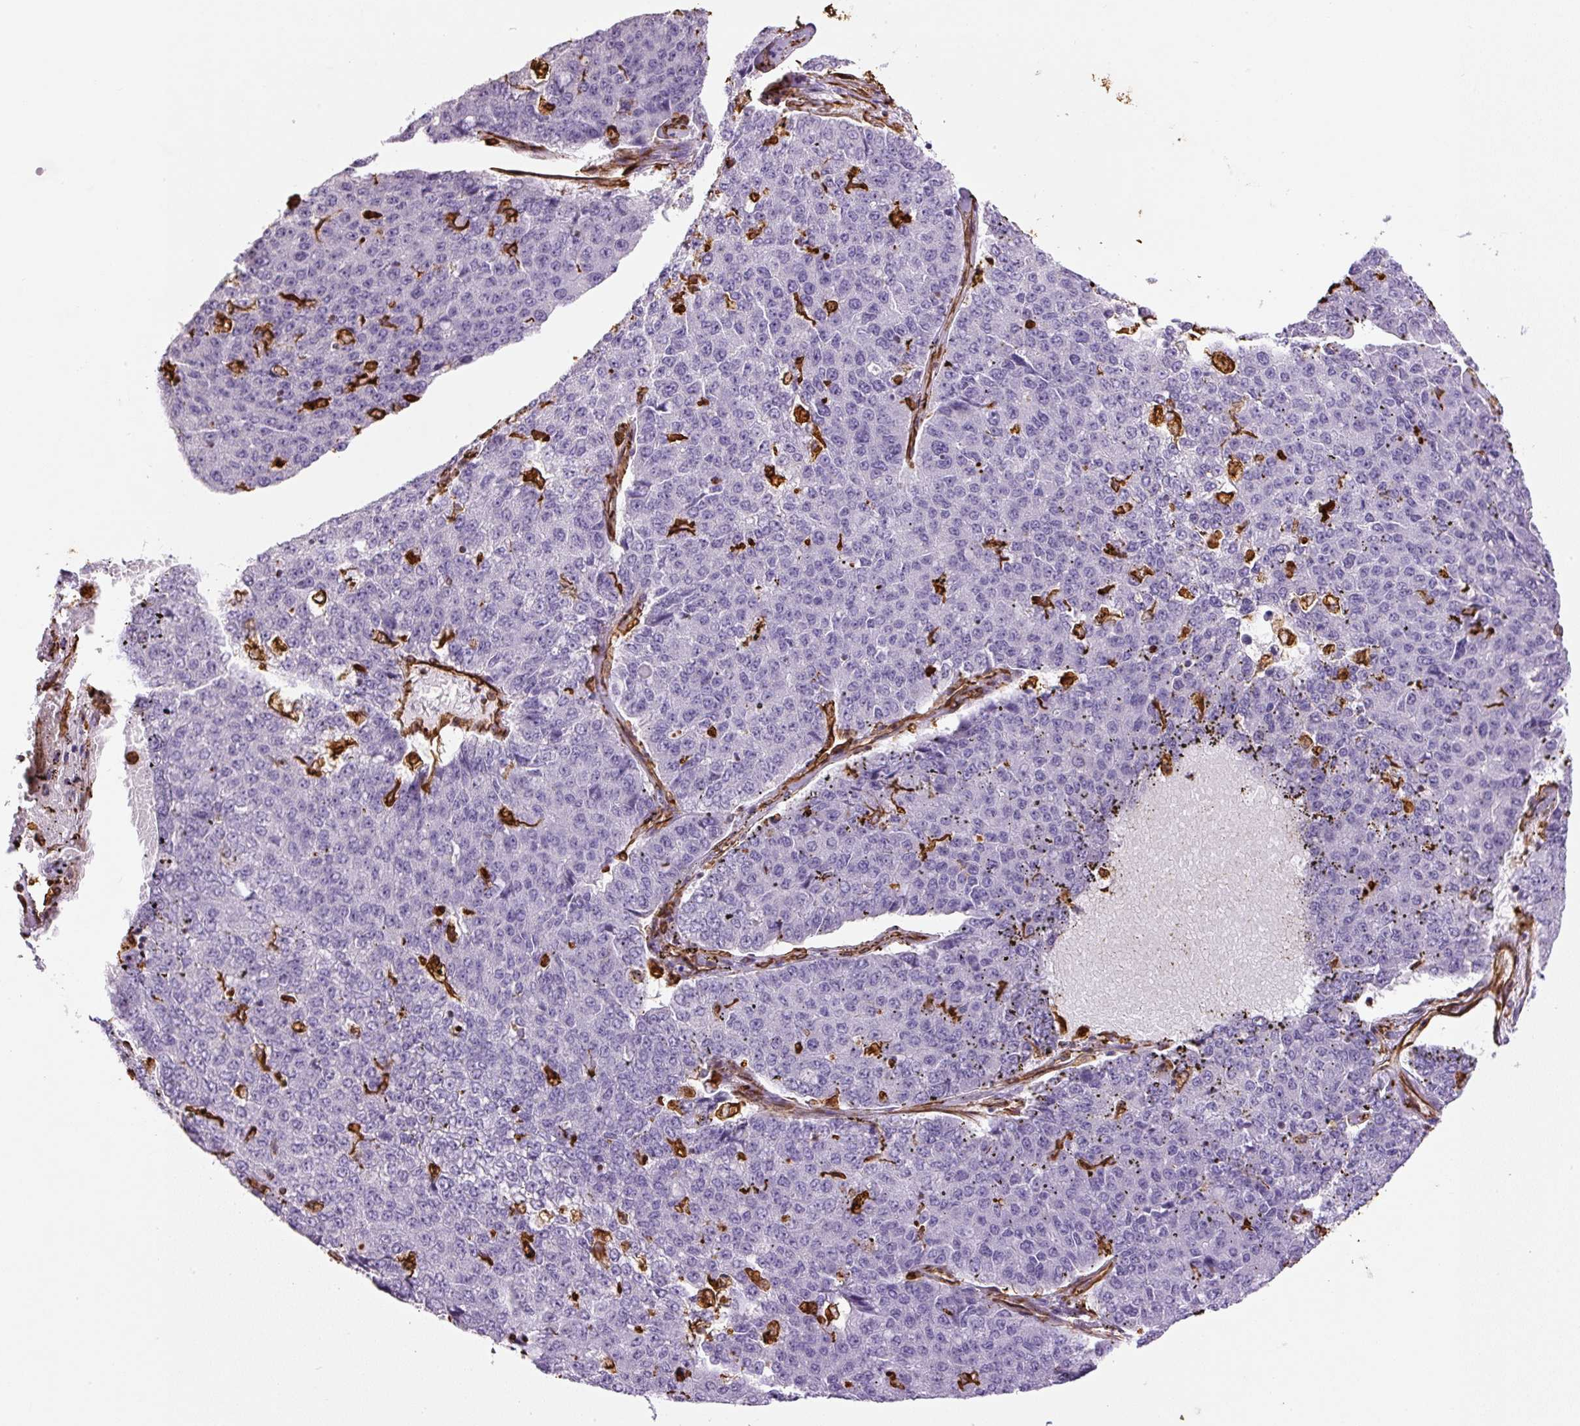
{"staining": {"intensity": "negative", "quantity": "none", "location": "none"}, "tissue": "pancreatic cancer", "cell_type": "Tumor cells", "image_type": "cancer", "snomed": [{"axis": "morphology", "description": "Adenocarcinoma, NOS"}, {"axis": "topography", "description": "Pancreas"}], "caption": "Pancreatic cancer was stained to show a protein in brown. There is no significant staining in tumor cells.", "gene": "VIM", "patient": {"sex": "male", "age": 50}}